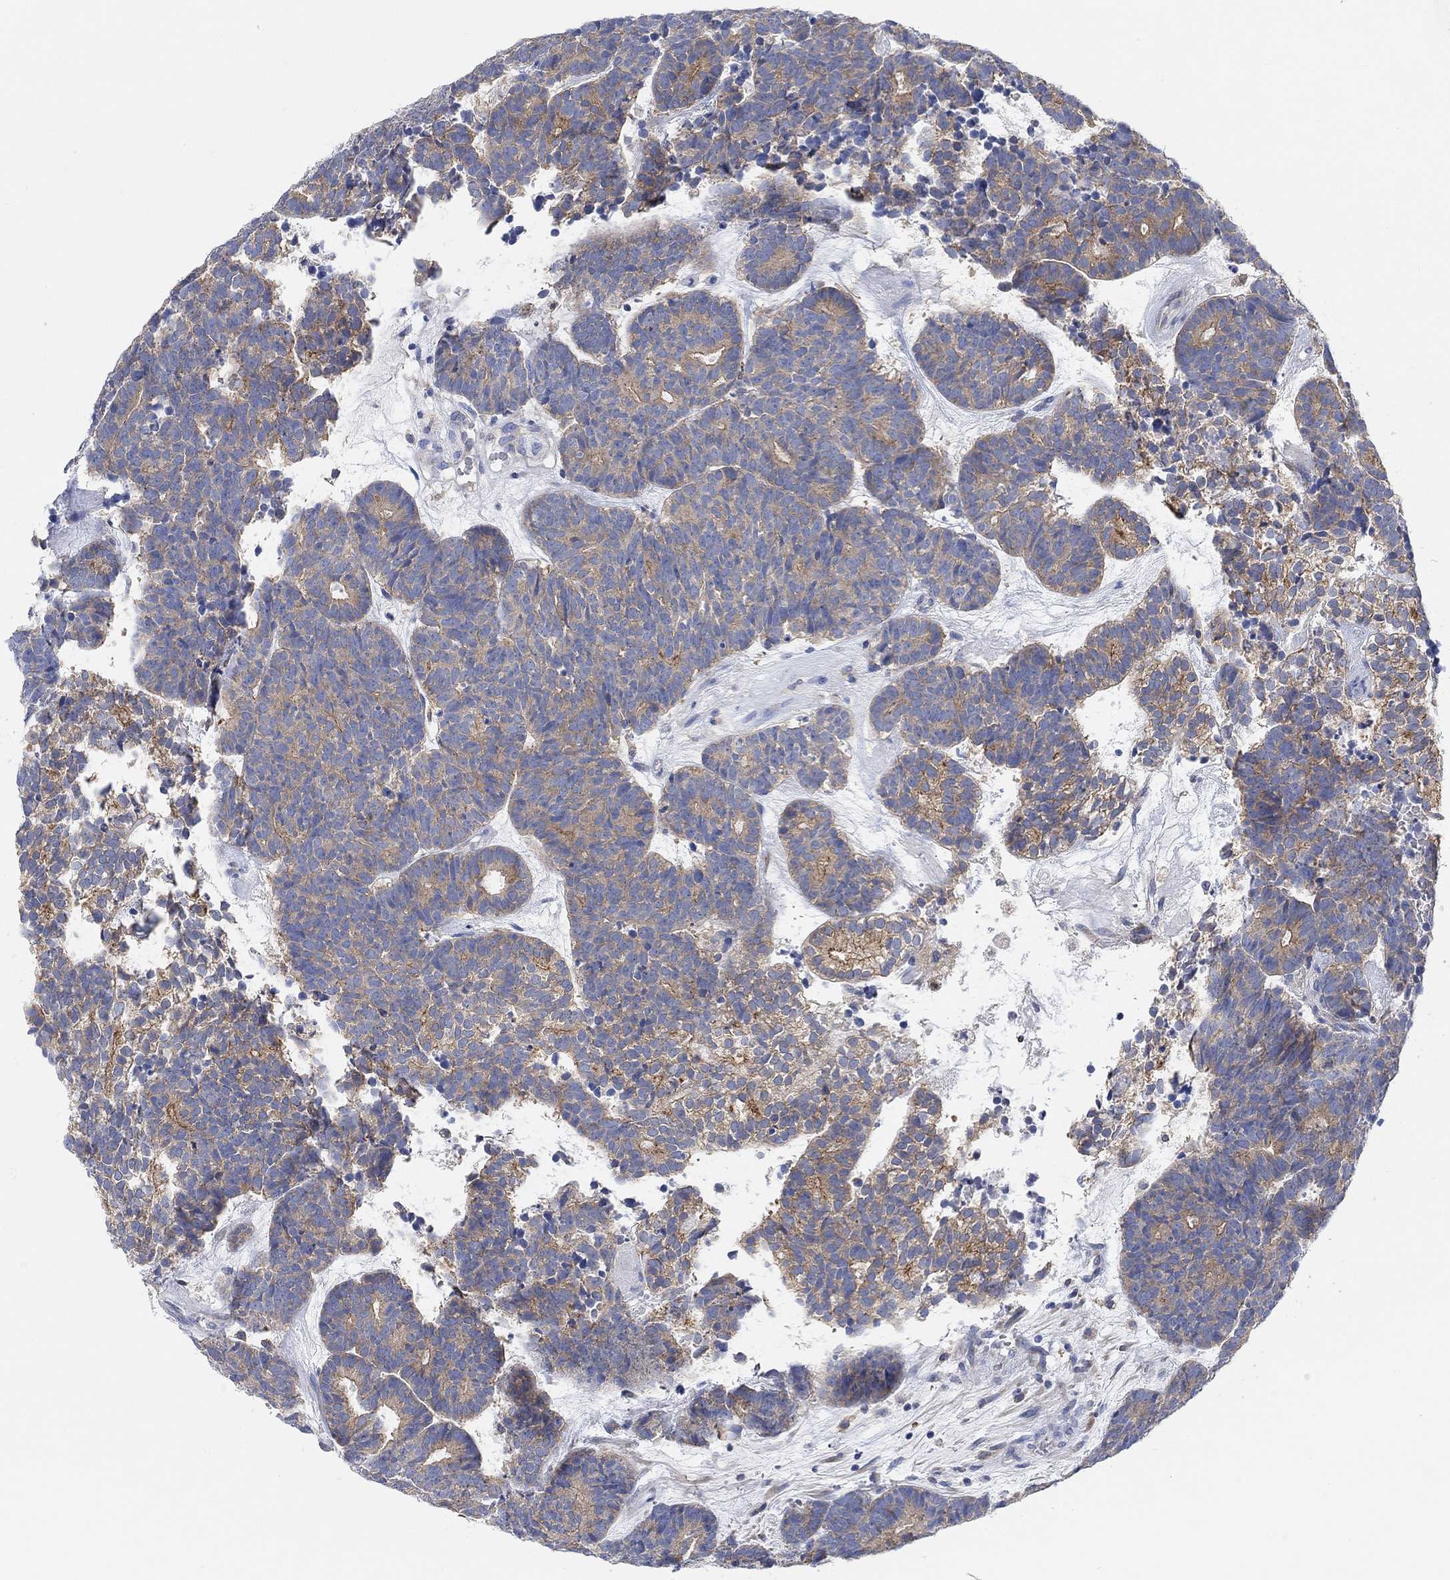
{"staining": {"intensity": "moderate", "quantity": "<25%", "location": "cytoplasmic/membranous"}, "tissue": "head and neck cancer", "cell_type": "Tumor cells", "image_type": "cancer", "snomed": [{"axis": "morphology", "description": "Adenocarcinoma, NOS"}, {"axis": "topography", "description": "Head-Neck"}], "caption": "A high-resolution image shows IHC staining of head and neck cancer (adenocarcinoma), which shows moderate cytoplasmic/membranous positivity in approximately <25% of tumor cells.", "gene": "RGS1", "patient": {"sex": "female", "age": 81}}